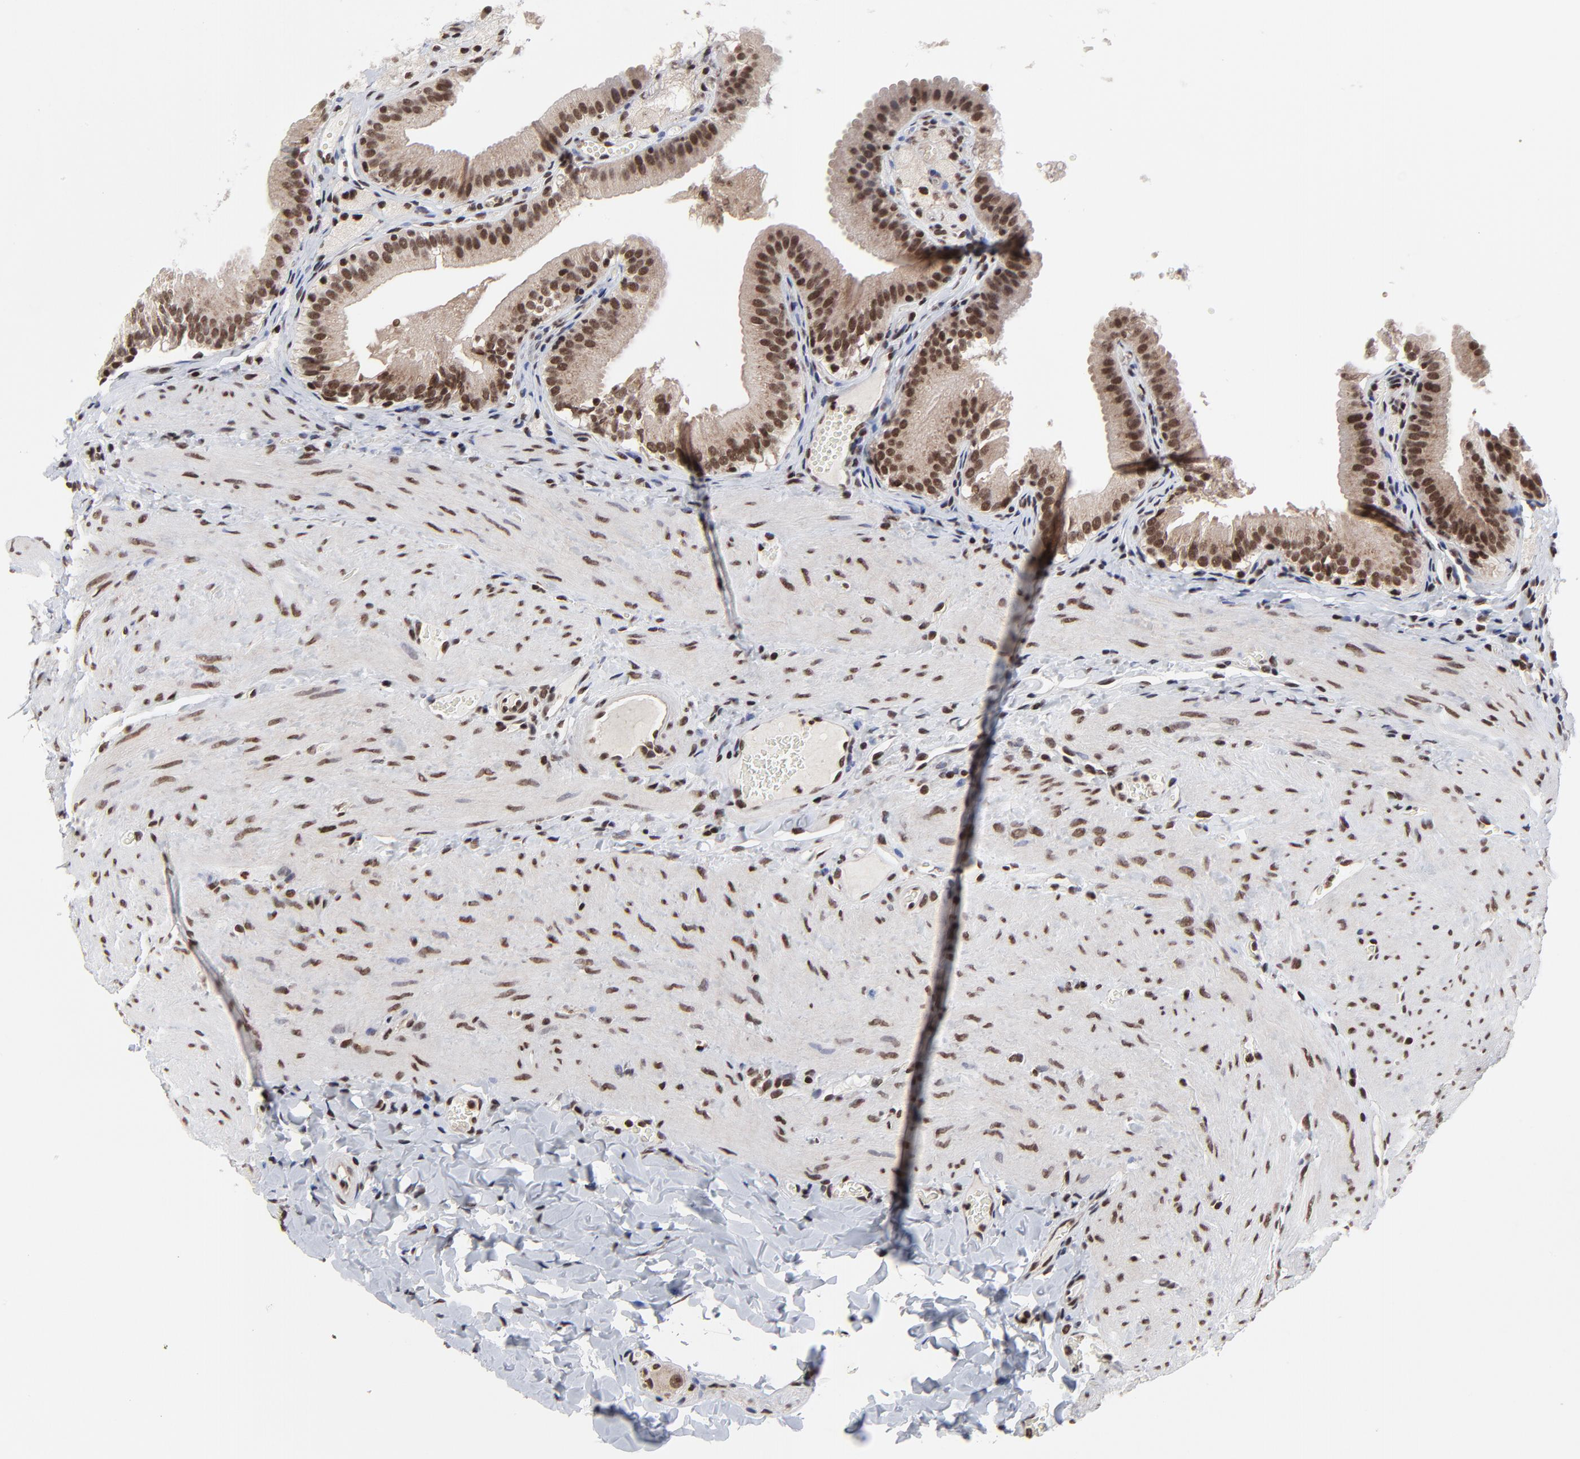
{"staining": {"intensity": "moderate", "quantity": ">75%", "location": "nuclear"}, "tissue": "gallbladder", "cell_type": "Glandular cells", "image_type": "normal", "snomed": [{"axis": "morphology", "description": "Normal tissue, NOS"}, {"axis": "topography", "description": "Gallbladder"}], "caption": "Immunohistochemical staining of benign human gallbladder exhibits moderate nuclear protein expression in about >75% of glandular cells. (IHC, brightfield microscopy, high magnification).", "gene": "ZNF777", "patient": {"sex": "female", "age": 24}}